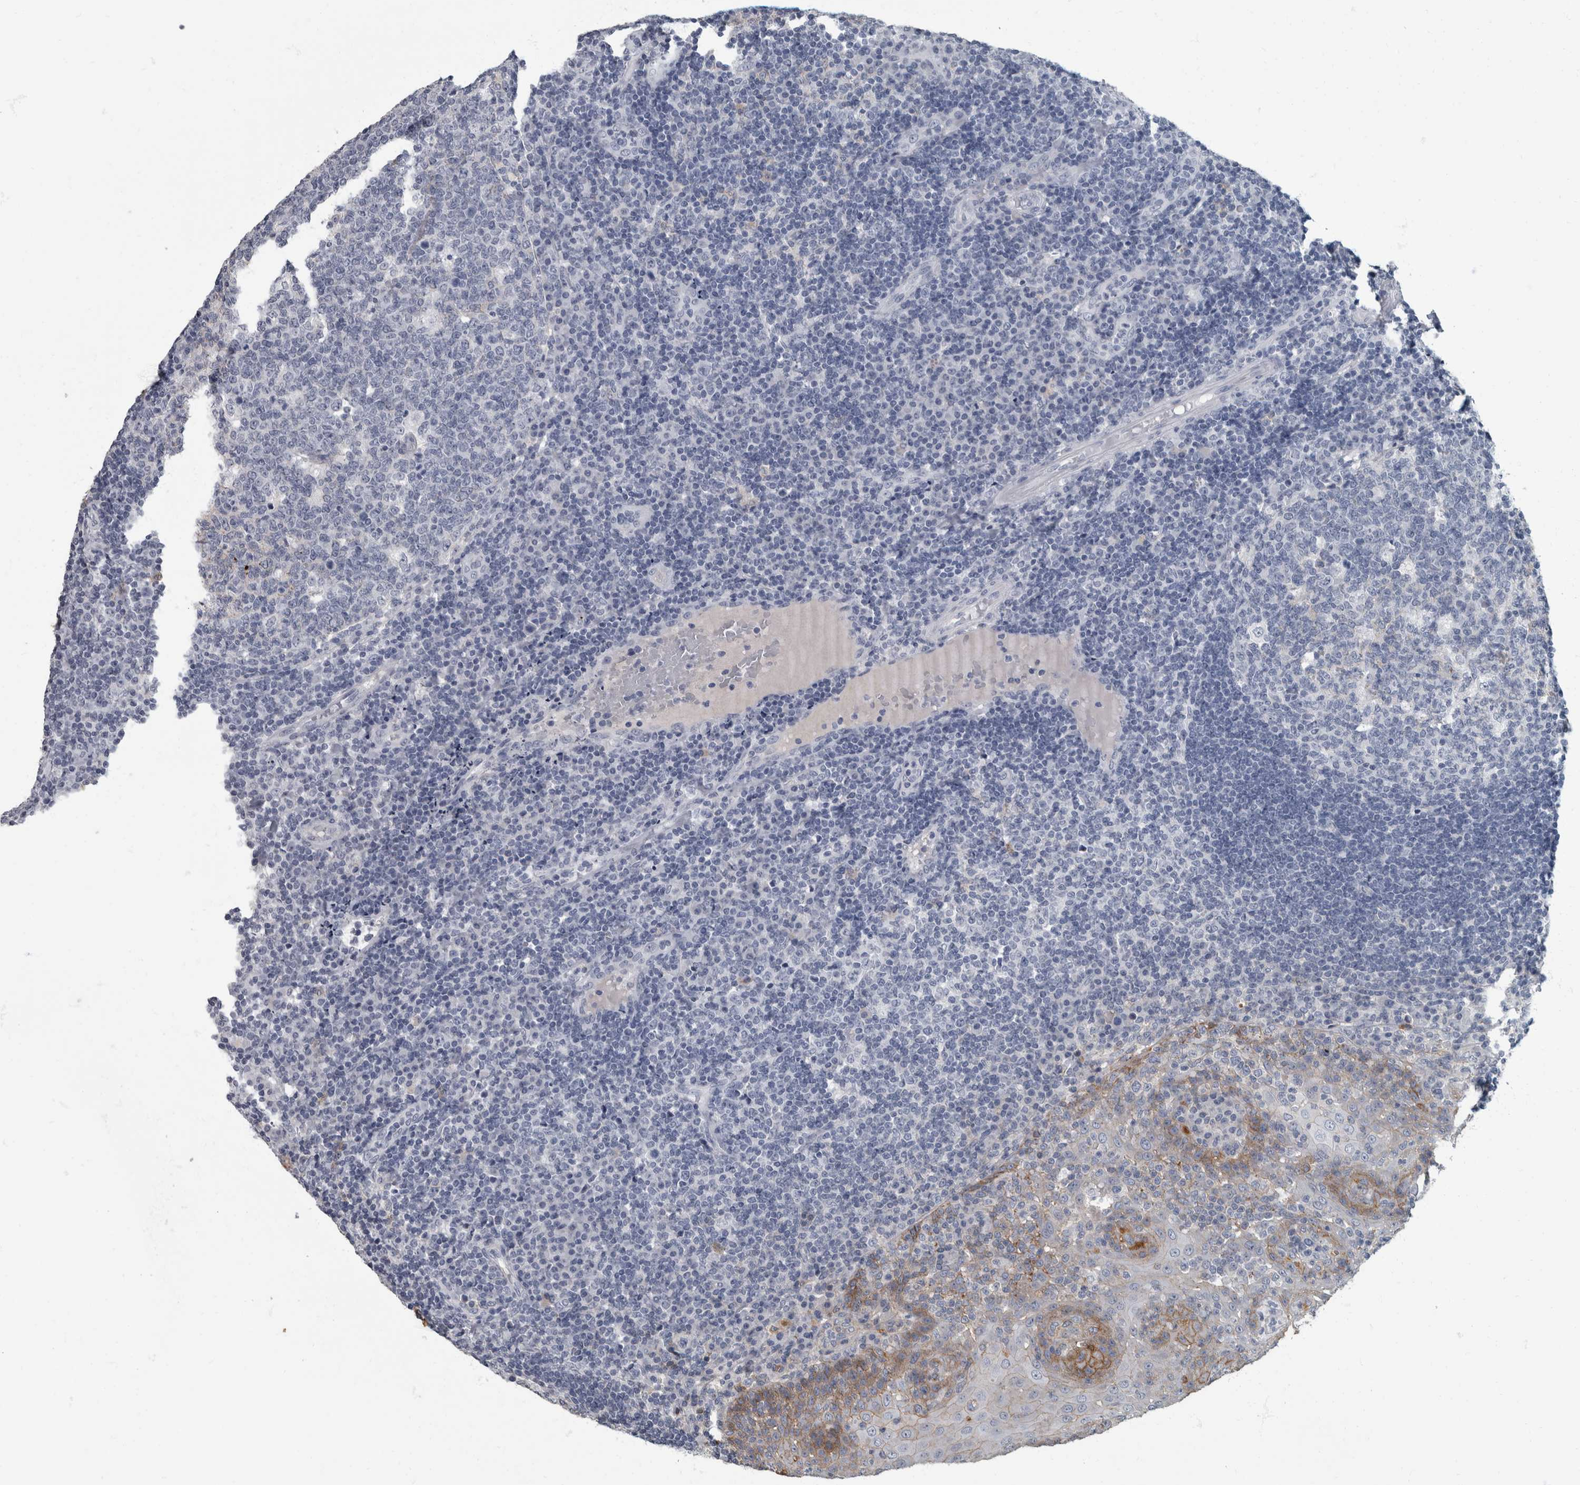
{"staining": {"intensity": "negative", "quantity": "none", "location": "none"}, "tissue": "tonsil", "cell_type": "Germinal center cells", "image_type": "normal", "snomed": [{"axis": "morphology", "description": "Normal tissue, NOS"}, {"axis": "topography", "description": "Tonsil"}], "caption": "Histopathology image shows no significant protein staining in germinal center cells of benign tonsil.", "gene": "DSG2", "patient": {"sex": "female", "age": 40}}